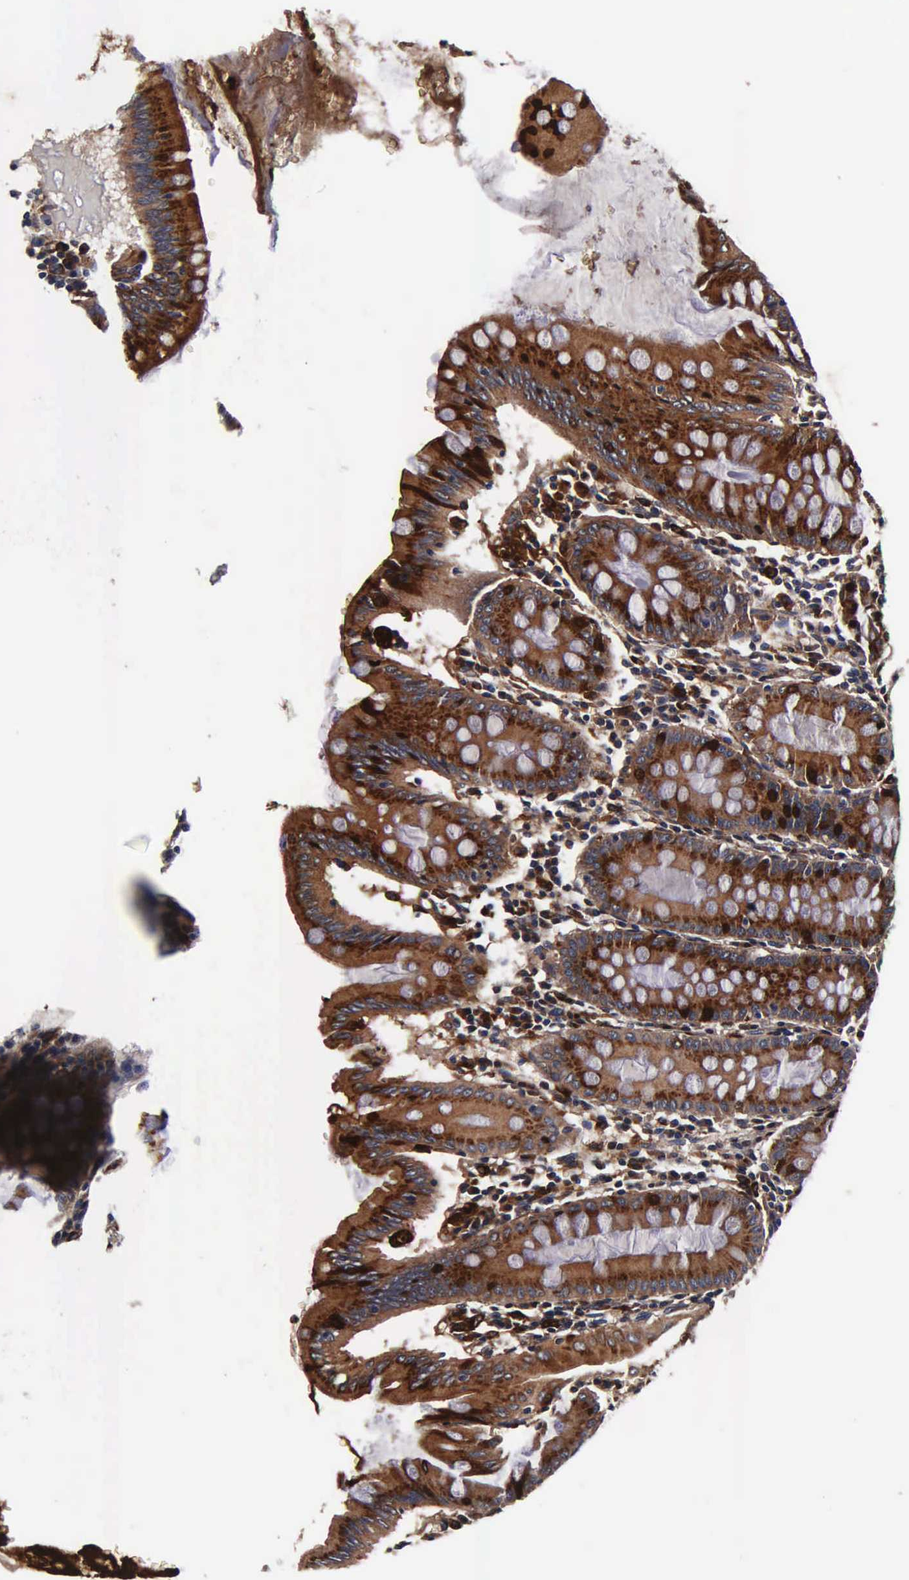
{"staining": {"intensity": "moderate", "quantity": ">75%", "location": "cytoplasmic/membranous,nuclear"}, "tissue": "colon", "cell_type": "Endothelial cells", "image_type": "normal", "snomed": [{"axis": "morphology", "description": "Normal tissue, NOS"}, {"axis": "topography", "description": "Colon"}], "caption": "Moderate cytoplasmic/membranous,nuclear staining for a protein is seen in approximately >75% of endothelial cells of normal colon using IHC.", "gene": "CST3", "patient": {"sex": "male", "age": 62}}